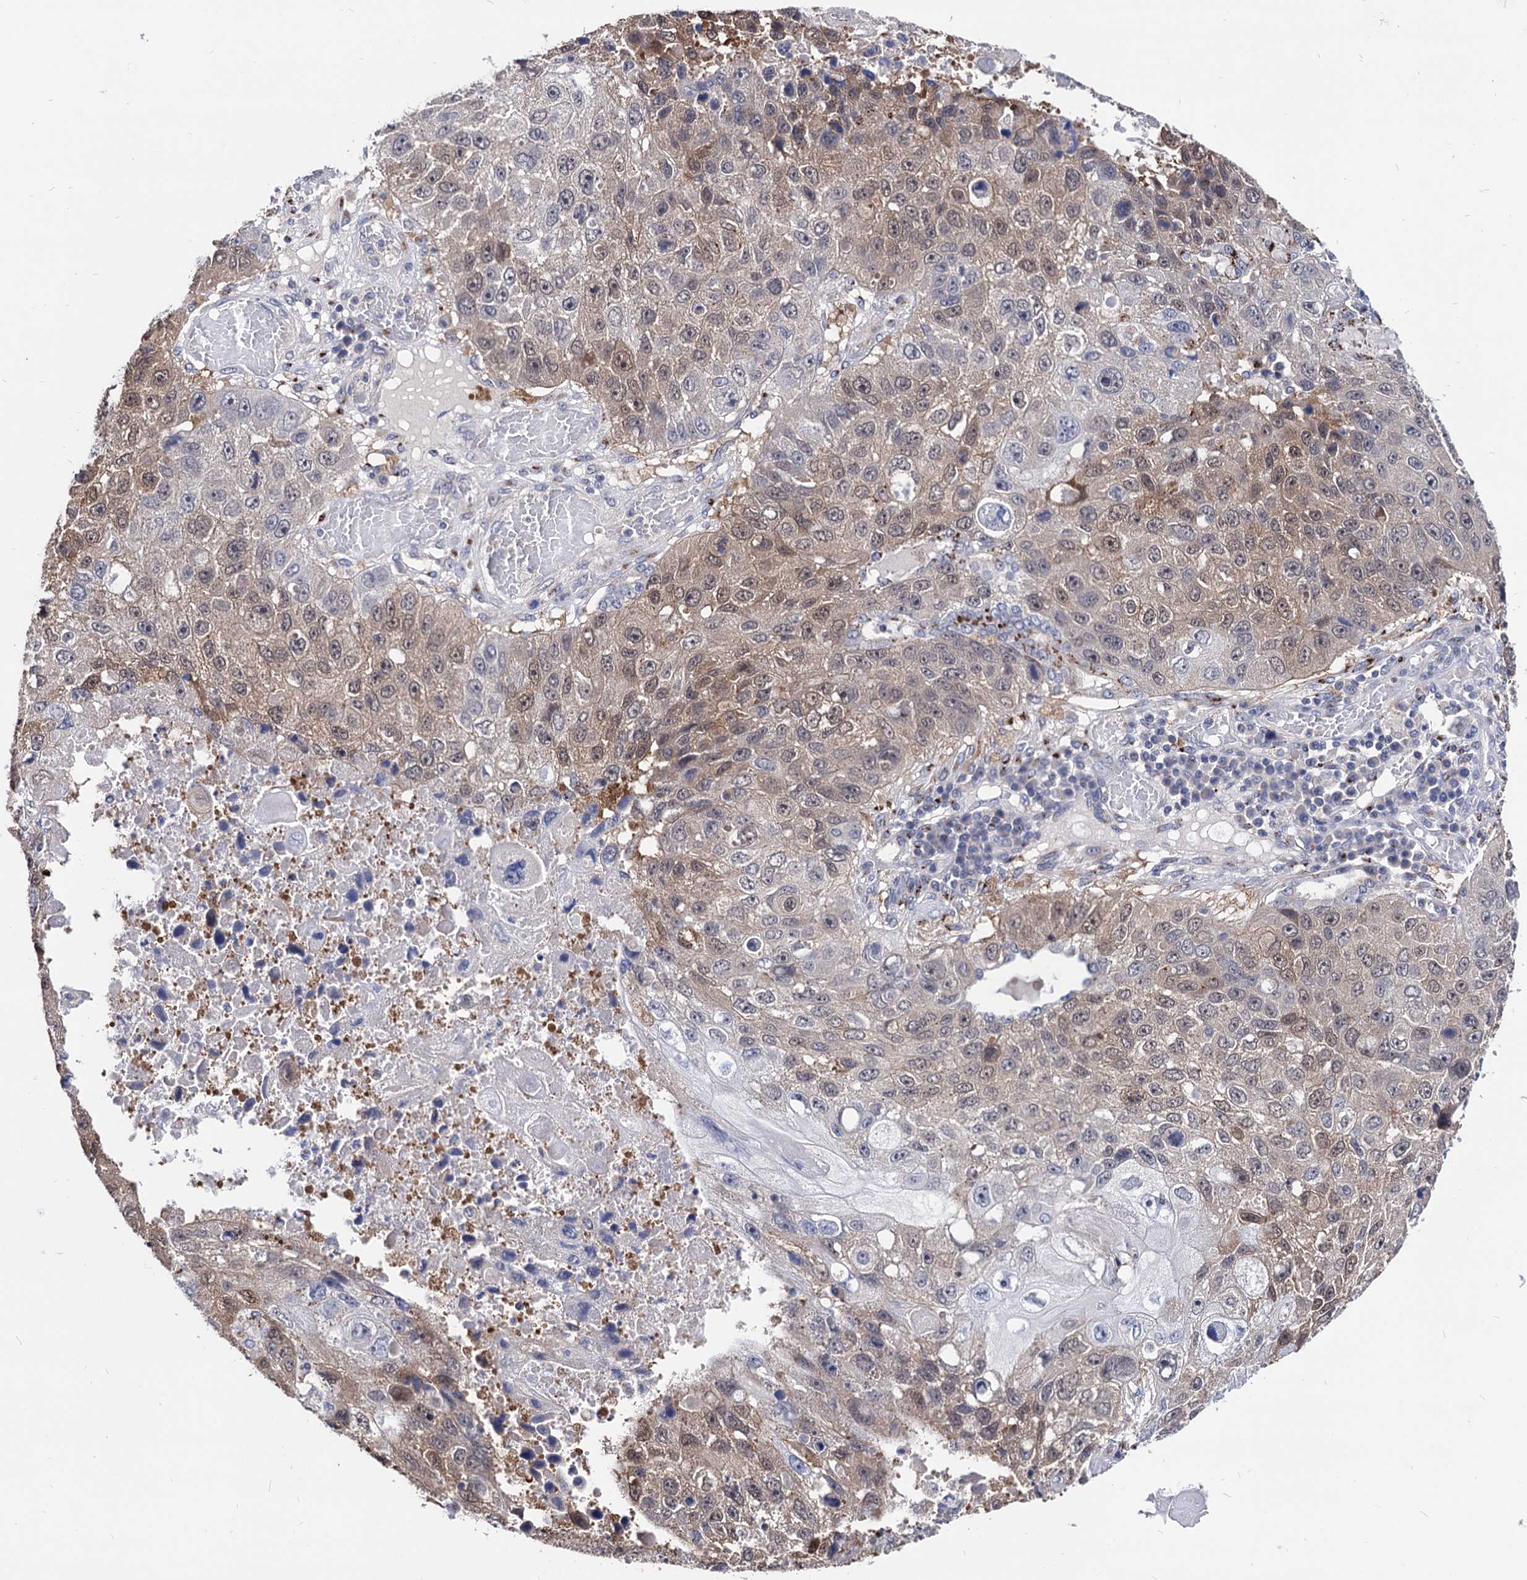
{"staining": {"intensity": "weak", "quantity": "25%-75%", "location": "cytoplasmic/membranous,nuclear"}, "tissue": "lung cancer", "cell_type": "Tumor cells", "image_type": "cancer", "snomed": [{"axis": "morphology", "description": "Squamous cell carcinoma, NOS"}, {"axis": "topography", "description": "Lung"}], "caption": "Protein expression by immunohistochemistry exhibits weak cytoplasmic/membranous and nuclear positivity in approximately 25%-75% of tumor cells in lung cancer (squamous cell carcinoma).", "gene": "ESD", "patient": {"sex": "male", "age": 61}}